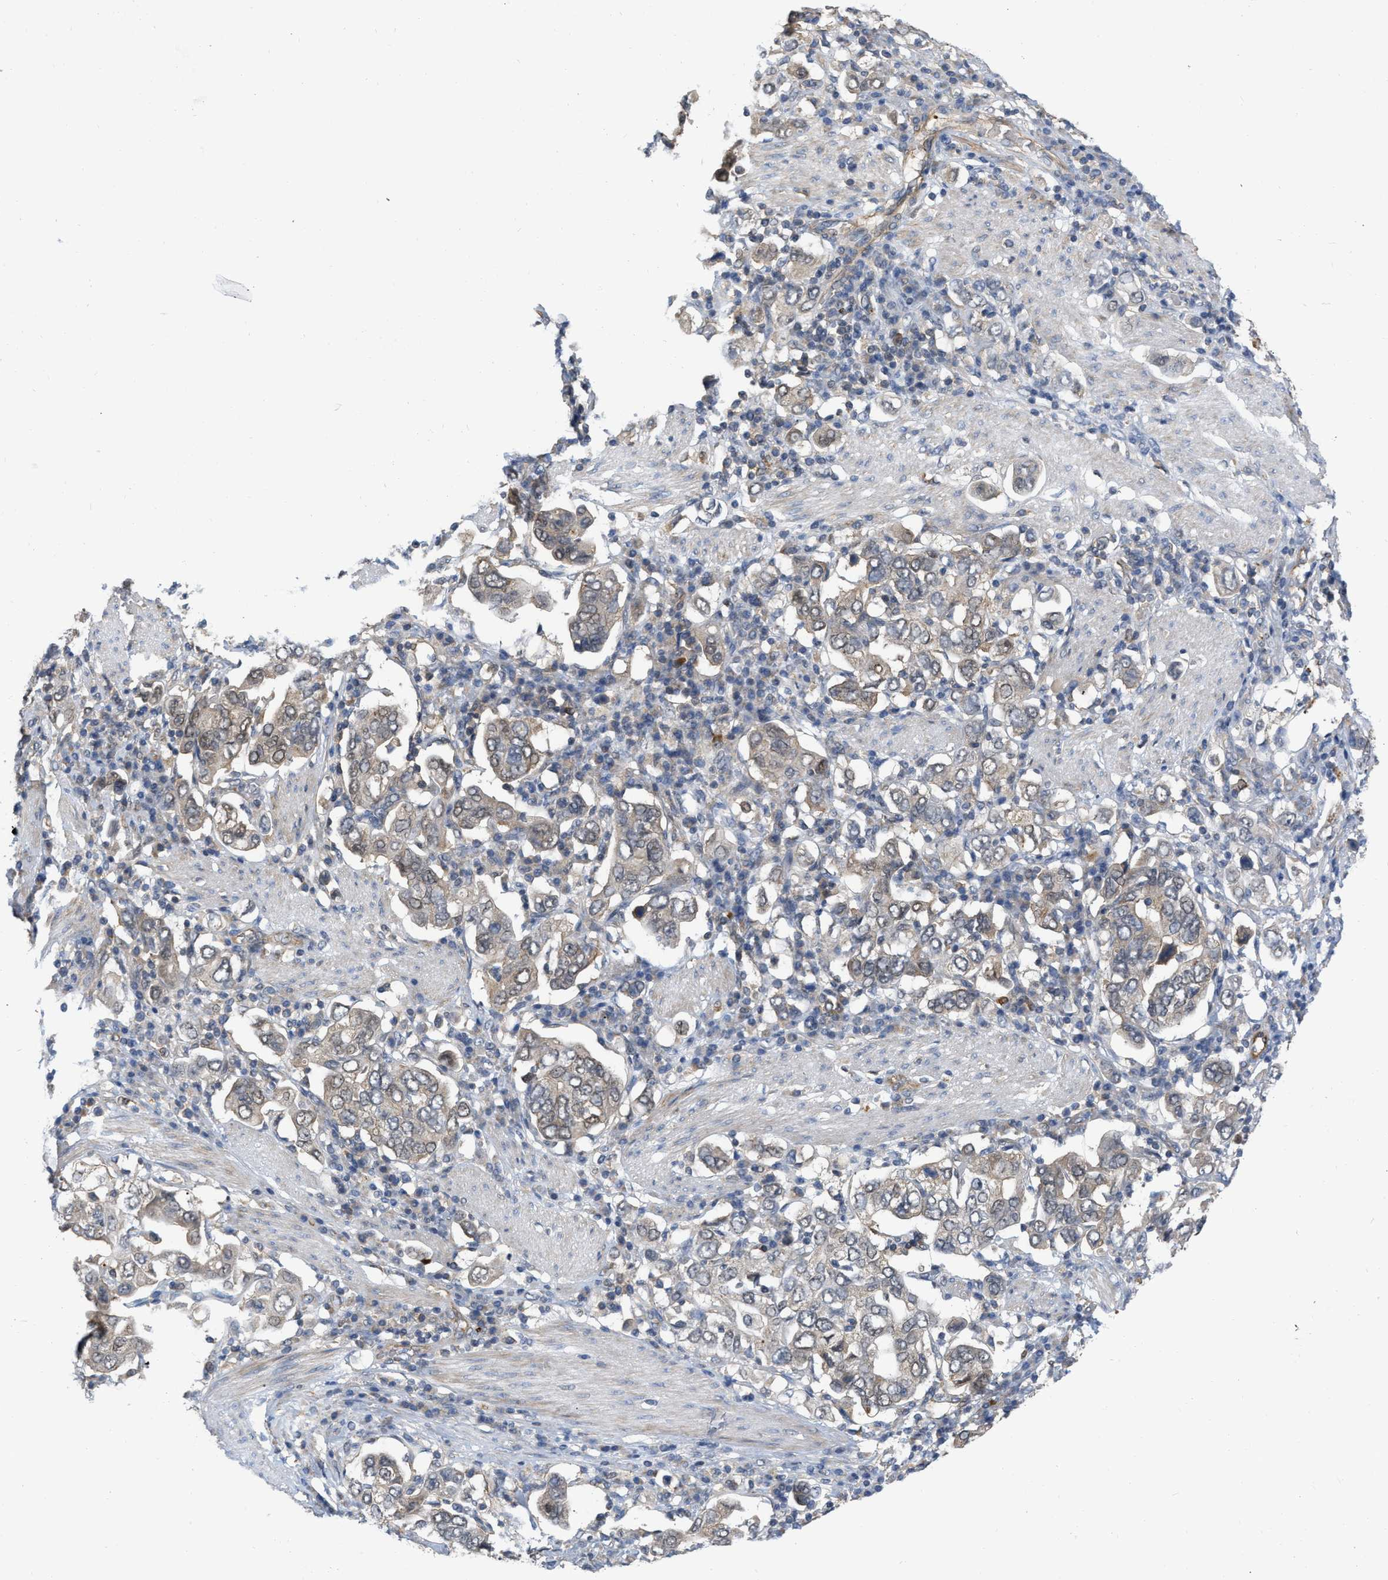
{"staining": {"intensity": "weak", "quantity": "25%-75%", "location": "cytoplasmic/membranous"}, "tissue": "stomach cancer", "cell_type": "Tumor cells", "image_type": "cancer", "snomed": [{"axis": "morphology", "description": "Adenocarcinoma, NOS"}, {"axis": "topography", "description": "Stomach, upper"}], "caption": "Stomach cancer stained for a protein (brown) shows weak cytoplasmic/membranous positive expression in approximately 25%-75% of tumor cells.", "gene": "NAPEPLD", "patient": {"sex": "male", "age": 62}}